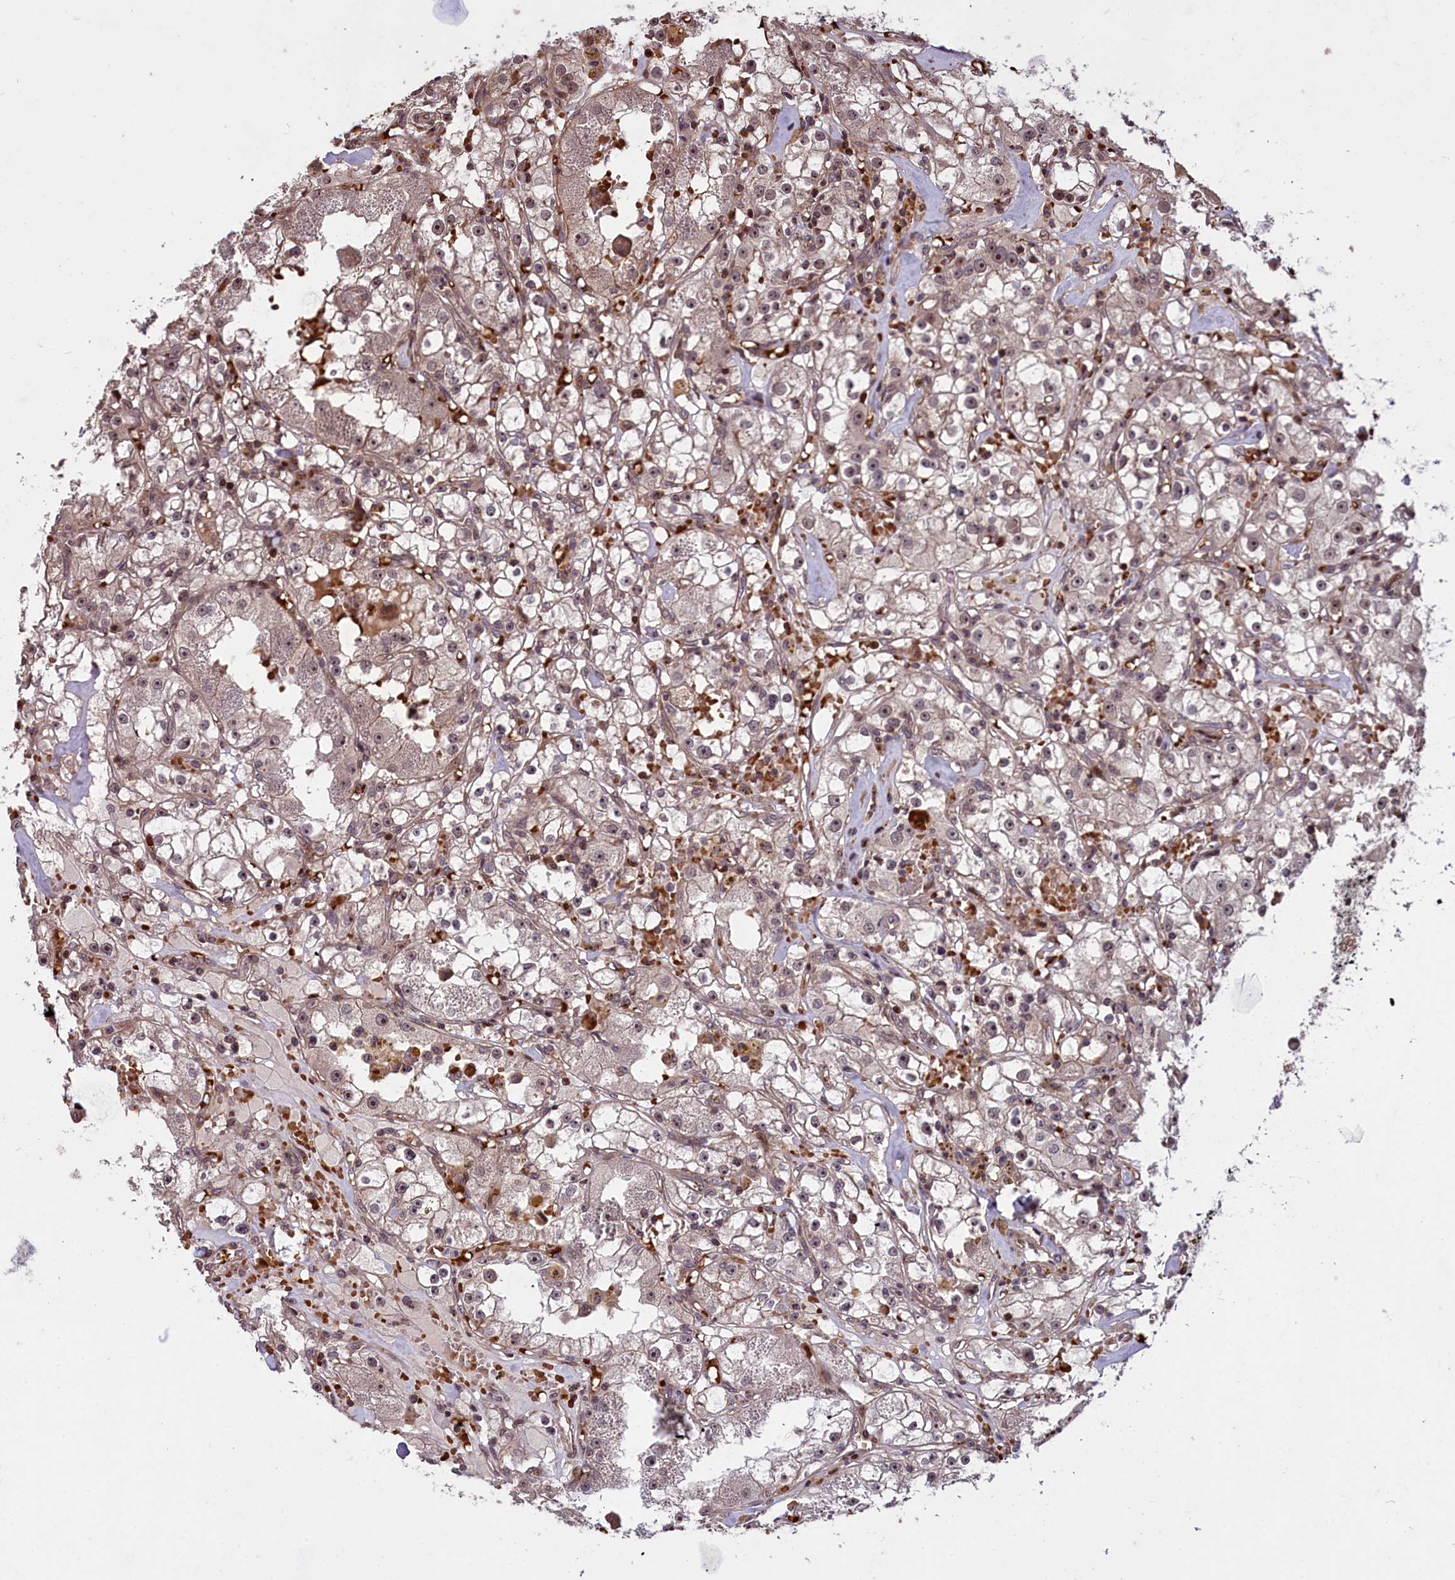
{"staining": {"intensity": "weak", "quantity": ">75%", "location": "cytoplasmic/membranous,nuclear"}, "tissue": "renal cancer", "cell_type": "Tumor cells", "image_type": "cancer", "snomed": [{"axis": "morphology", "description": "Adenocarcinoma, NOS"}, {"axis": "topography", "description": "Kidney"}], "caption": "High-magnification brightfield microscopy of renal cancer stained with DAB (brown) and counterstained with hematoxylin (blue). tumor cells exhibit weak cytoplasmic/membranous and nuclear staining is appreciated in approximately>75% of cells.", "gene": "SHFL", "patient": {"sex": "male", "age": 56}}